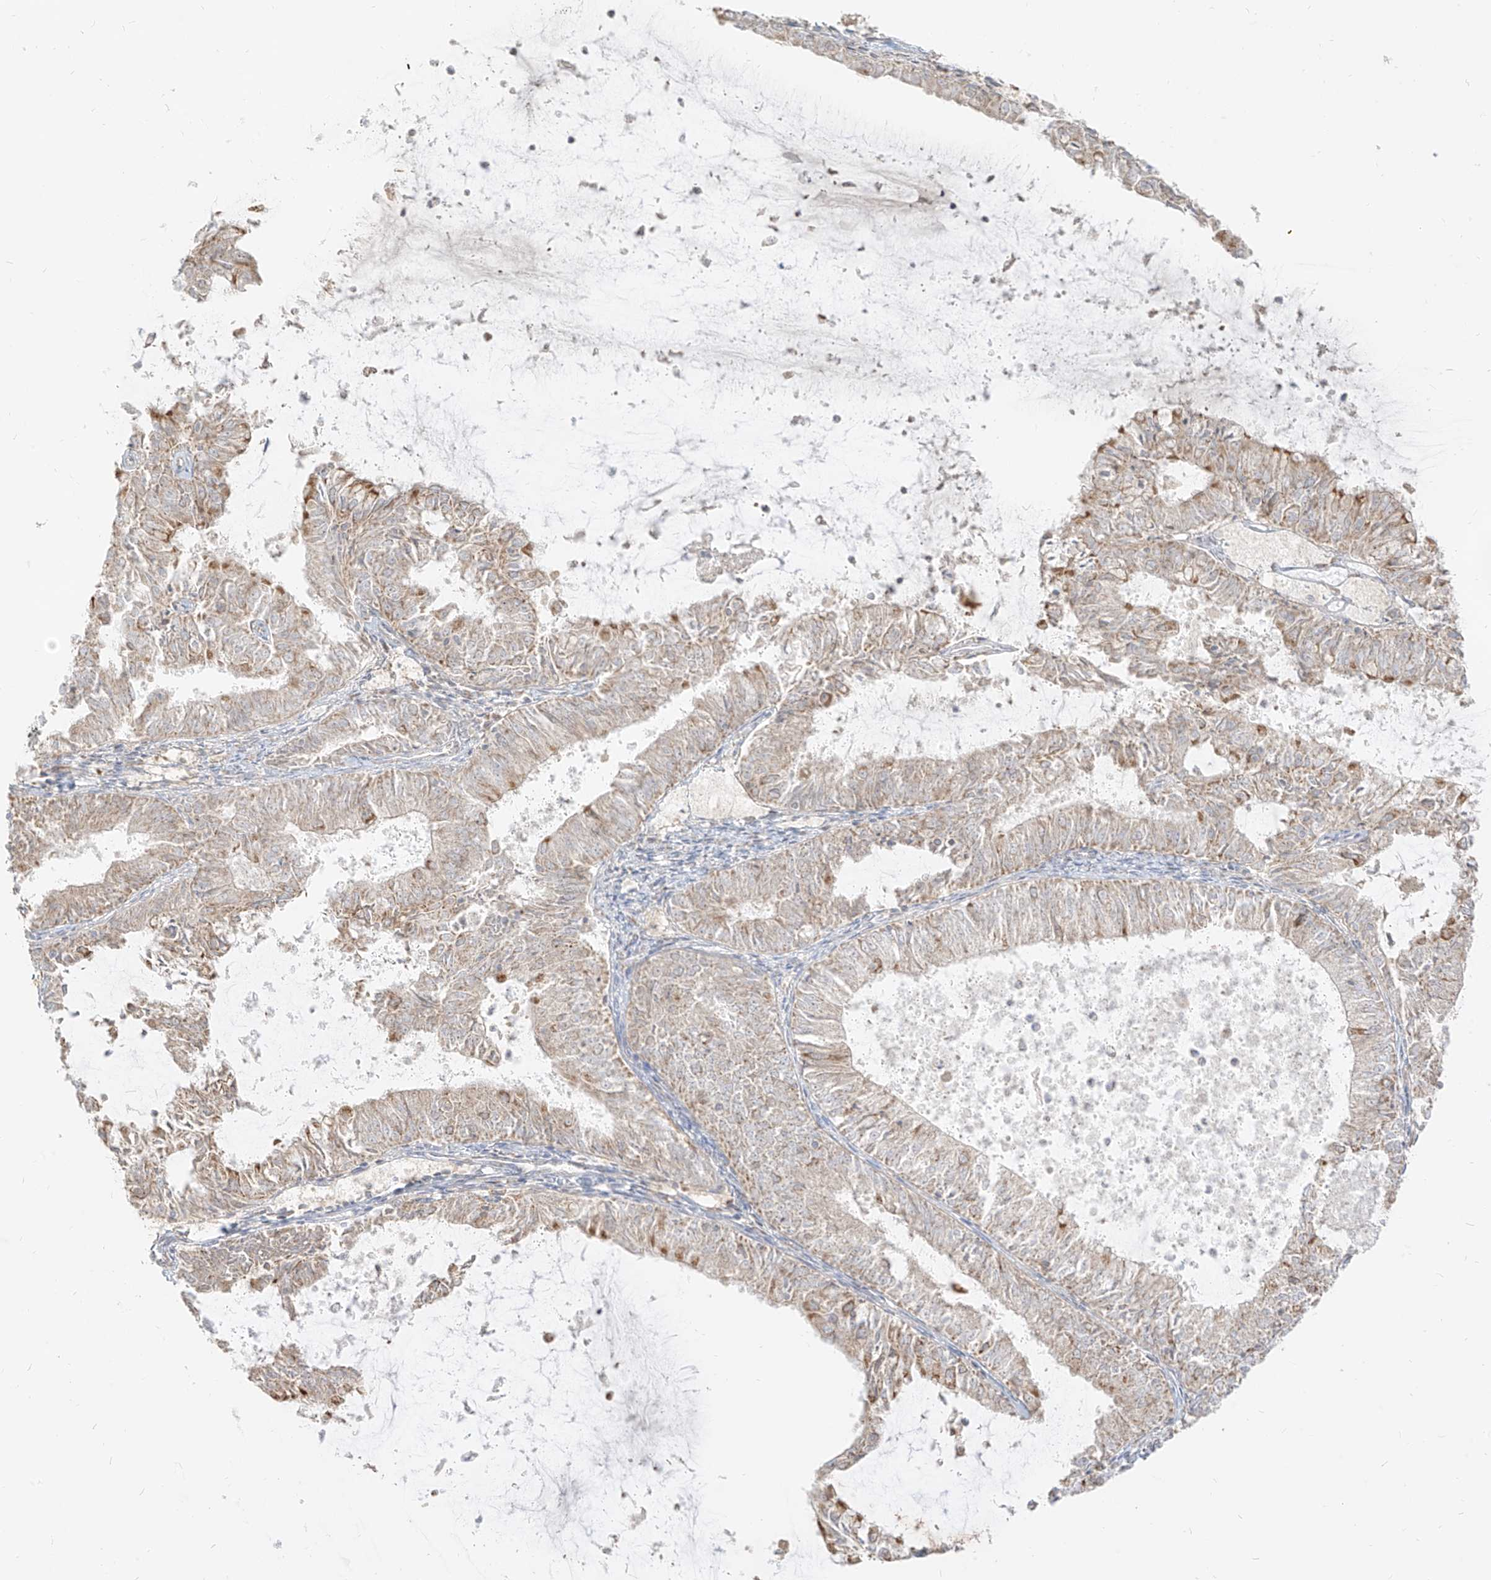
{"staining": {"intensity": "weak", "quantity": "25%-75%", "location": "cytoplasmic/membranous"}, "tissue": "endometrial cancer", "cell_type": "Tumor cells", "image_type": "cancer", "snomed": [{"axis": "morphology", "description": "Adenocarcinoma, NOS"}, {"axis": "topography", "description": "Endometrium"}], "caption": "Weak cytoplasmic/membranous protein expression is identified in about 25%-75% of tumor cells in endometrial cancer (adenocarcinoma). The protein is stained brown, and the nuclei are stained in blue (DAB IHC with brightfield microscopy, high magnification).", "gene": "ZIM3", "patient": {"sex": "female", "age": 57}}